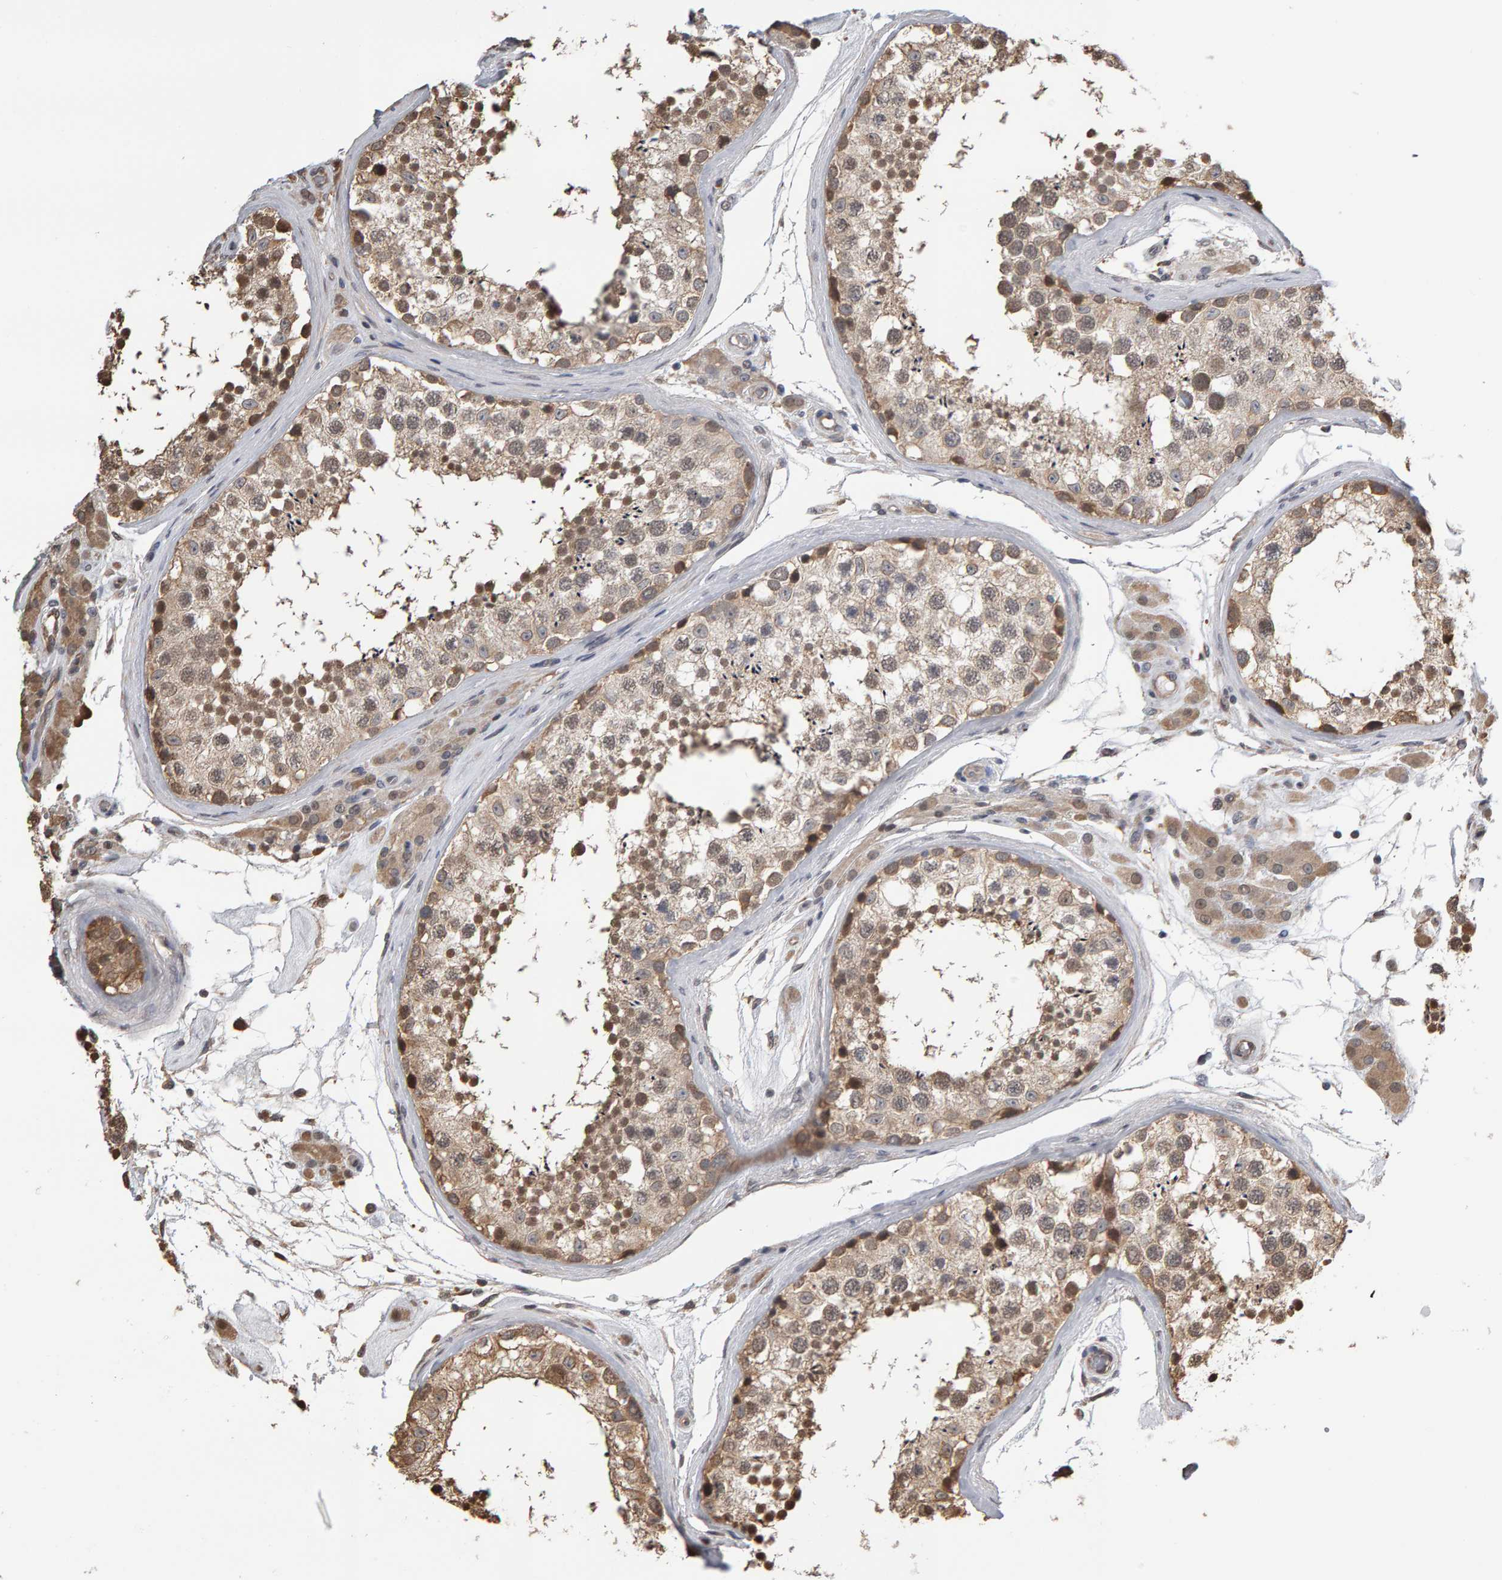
{"staining": {"intensity": "moderate", "quantity": ">75%", "location": "cytoplasmic/membranous,nuclear"}, "tissue": "testis", "cell_type": "Cells in seminiferous ducts", "image_type": "normal", "snomed": [{"axis": "morphology", "description": "Normal tissue, NOS"}, {"axis": "topography", "description": "Testis"}], "caption": "Cells in seminiferous ducts show medium levels of moderate cytoplasmic/membranous,nuclear staining in about >75% of cells in unremarkable human testis. The staining is performed using DAB brown chromogen to label protein expression. The nuclei are counter-stained blue using hematoxylin.", "gene": "COASY", "patient": {"sex": "male", "age": 46}}